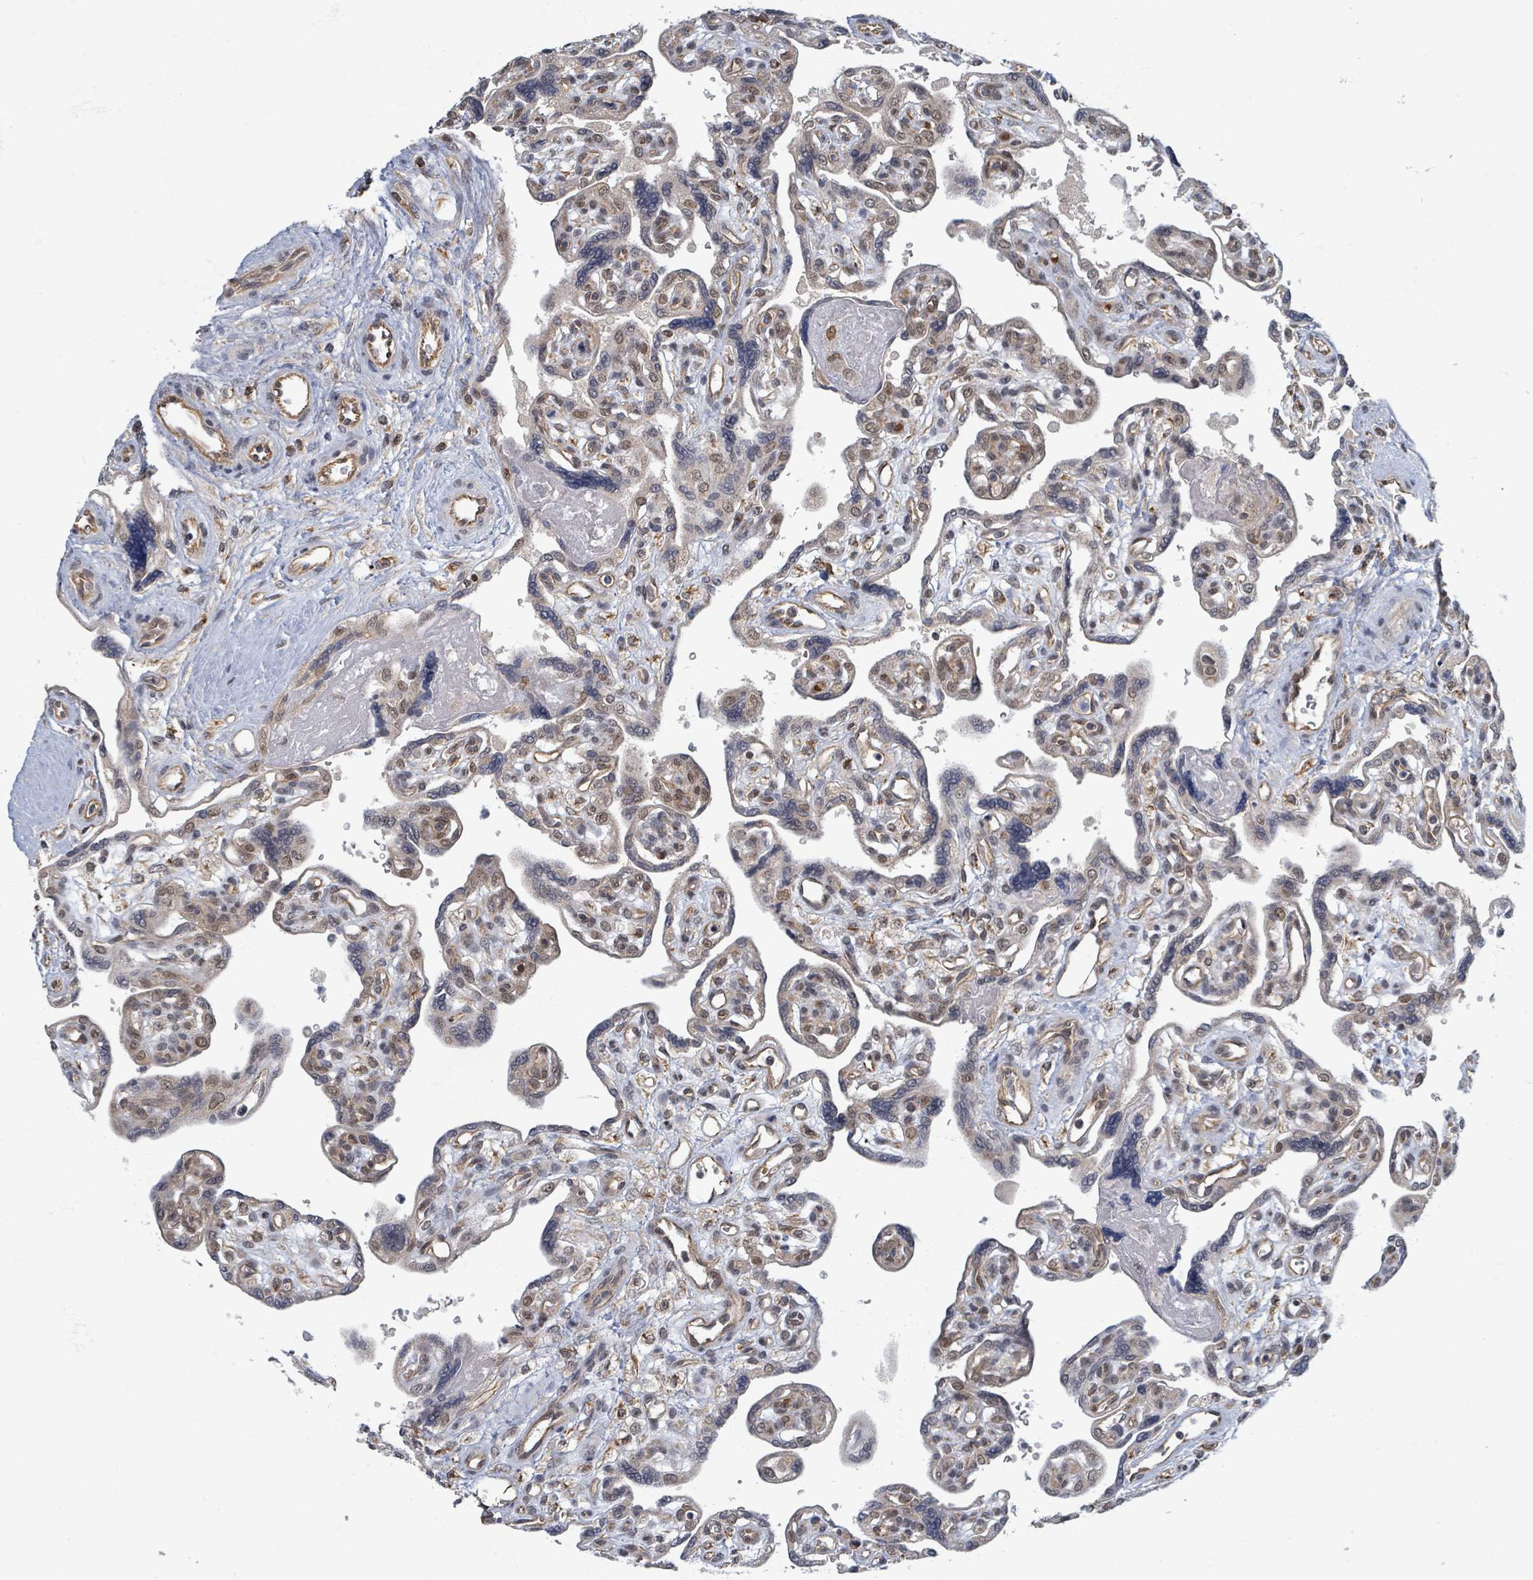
{"staining": {"intensity": "weak", "quantity": "25%-75%", "location": "cytoplasmic/membranous,nuclear"}, "tissue": "placenta", "cell_type": "Trophoblastic cells", "image_type": "normal", "snomed": [{"axis": "morphology", "description": "Normal tissue, NOS"}, {"axis": "topography", "description": "Placenta"}], "caption": "An IHC image of unremarkable tissue is shown. Protein staining in brown highlights weak cytoplasmic/membranous,nuclear positivity in placenta within trophoblastic cells. (DAB IHC, brown staining for protein, blue staining for nuclei).", "gene": "INTS15", "patient": {"sex": "female", "age": 39}}